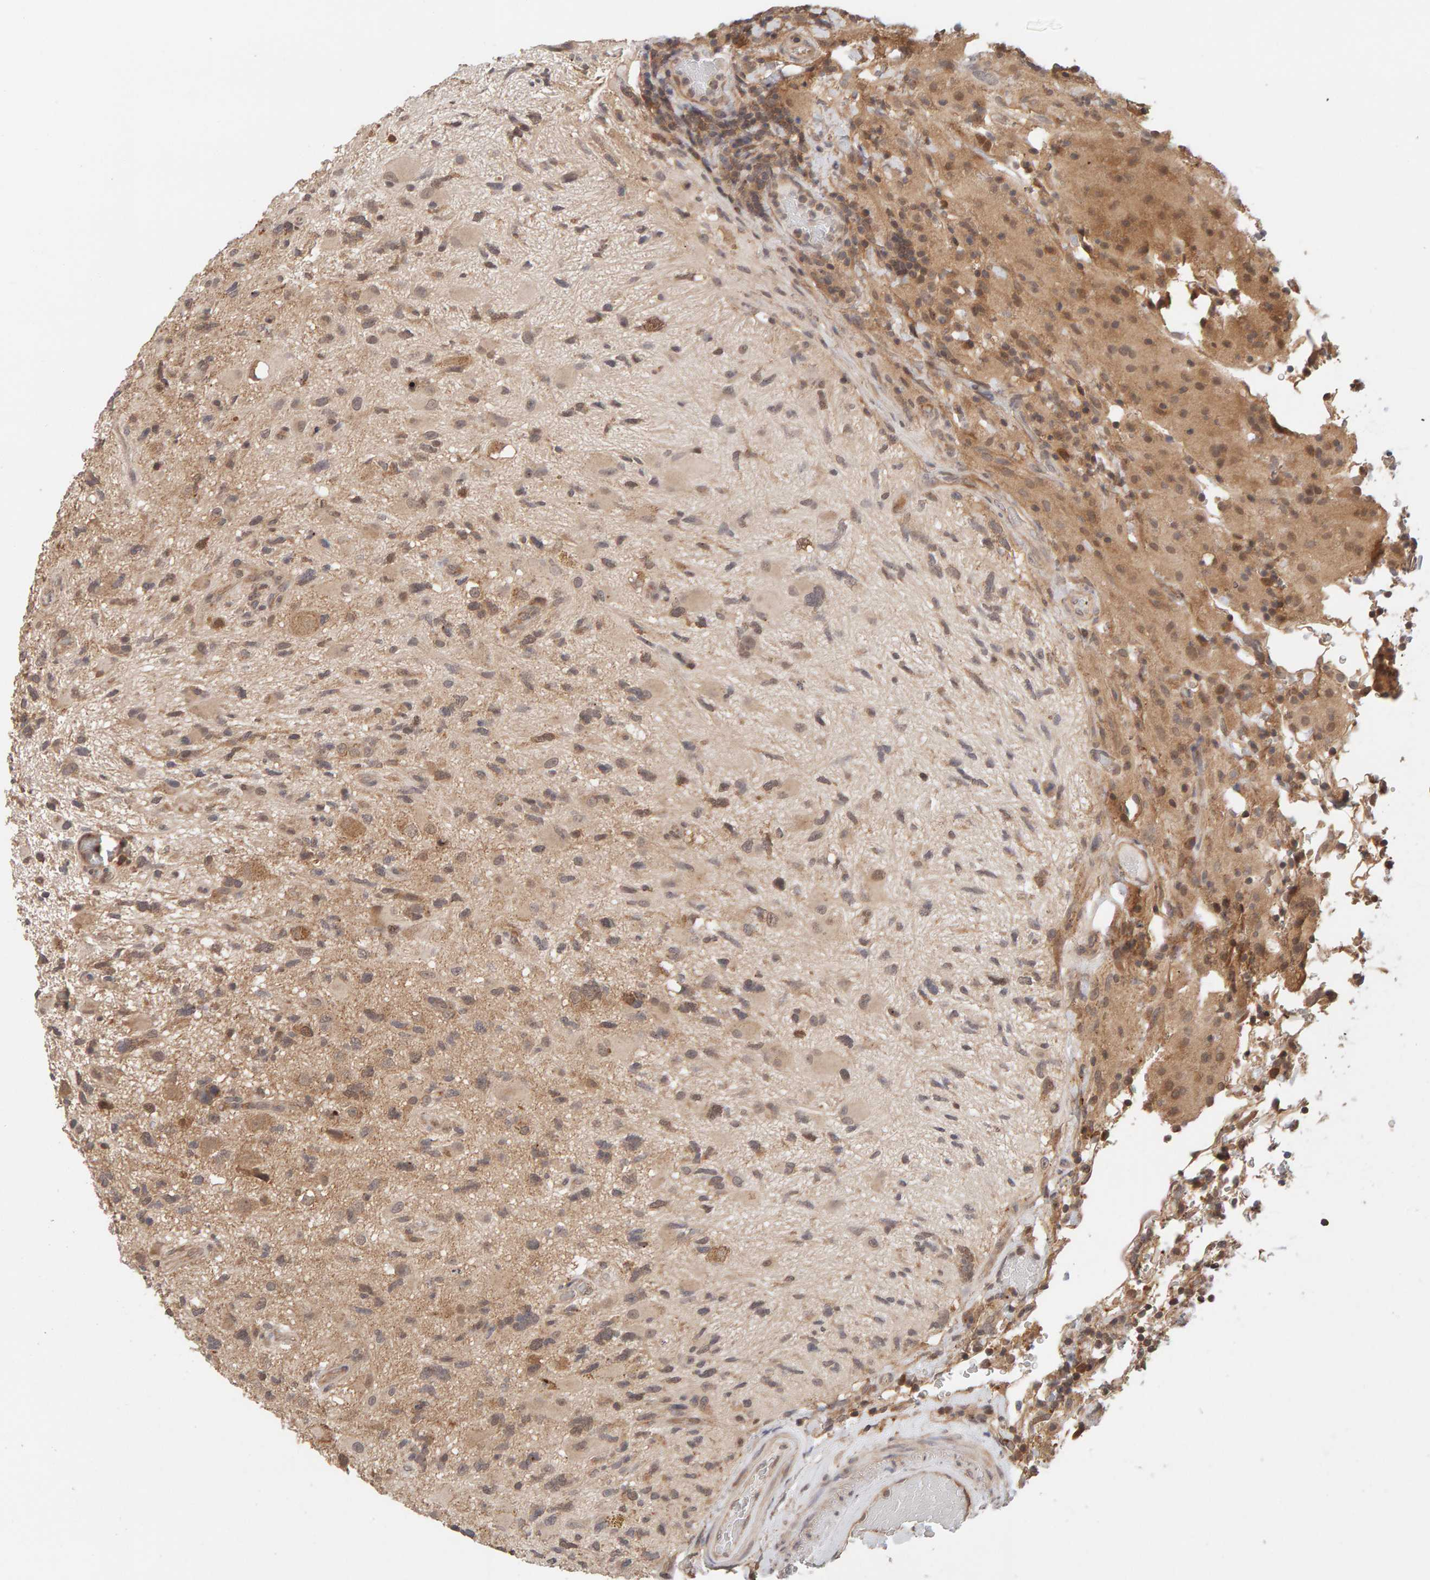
{"staining": {"intensity": "weak", "quantity": ">75%", "location": "cytoplasmic/membranous"}, "tissue": "glioma", "cell_type": "Tumor cells", "image_type": "cancer", "snomed": [{"axis": "morphology", "description": "Glioma, malignant, High grade"}, {"axis": "topography", "description": "Brain"}], "caption": "Malignant glioma (high-grade) stained with DAB immunohistochemistry shows low levels of weak cytoplasmic/membranous positivity in about >75% of tumor cells.", "gene": "DNAJC7", "patient": {"sex": "male", "age": 33}}